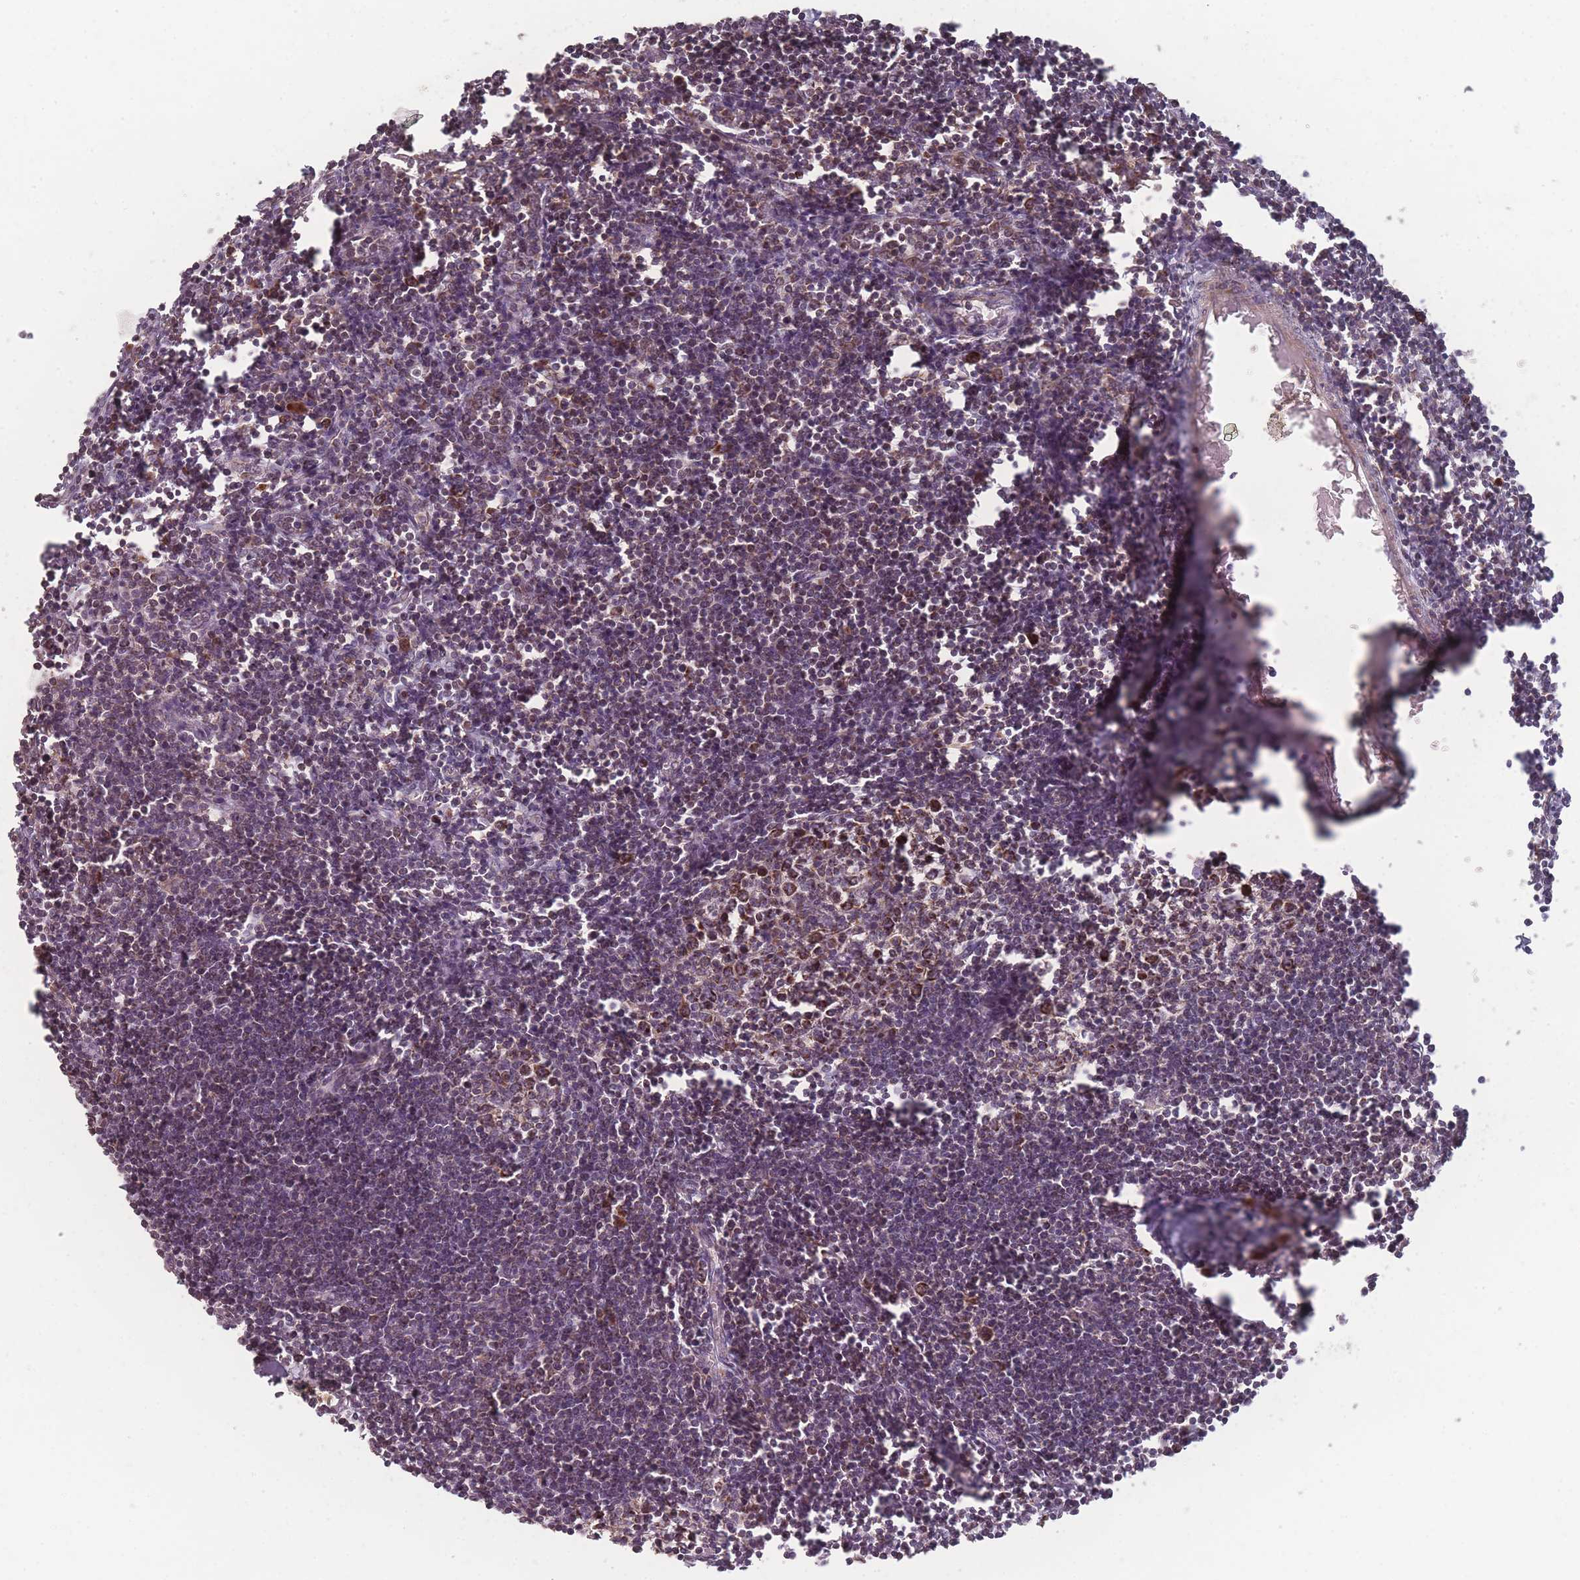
{"staining": {"intensity": "strong", "quantity": "25%-75%", "location": "cytoplasmic/membranous"}, "tissue": "lymph node", "cell_type": "Germinal center cells", "image_type": "normal", "snomed": [{"axis": "morphology", "description": "Normal tissue, NOS"}, {"axis": "morphology", "description": "Malignant melanoma, Metastatic site"}, {"axis": "topography", "description": "Lymph node"}], "caption": "Immunohistochemistry histopathology image of normal lymph node stained for a protein (brown), which exhibits high levels of strong cytoplasmic/membranous staining in approximately 25%-75% of germinal center cells.", "gene": "LYRM7", "patient": {"sex": "male", "age": 41}}